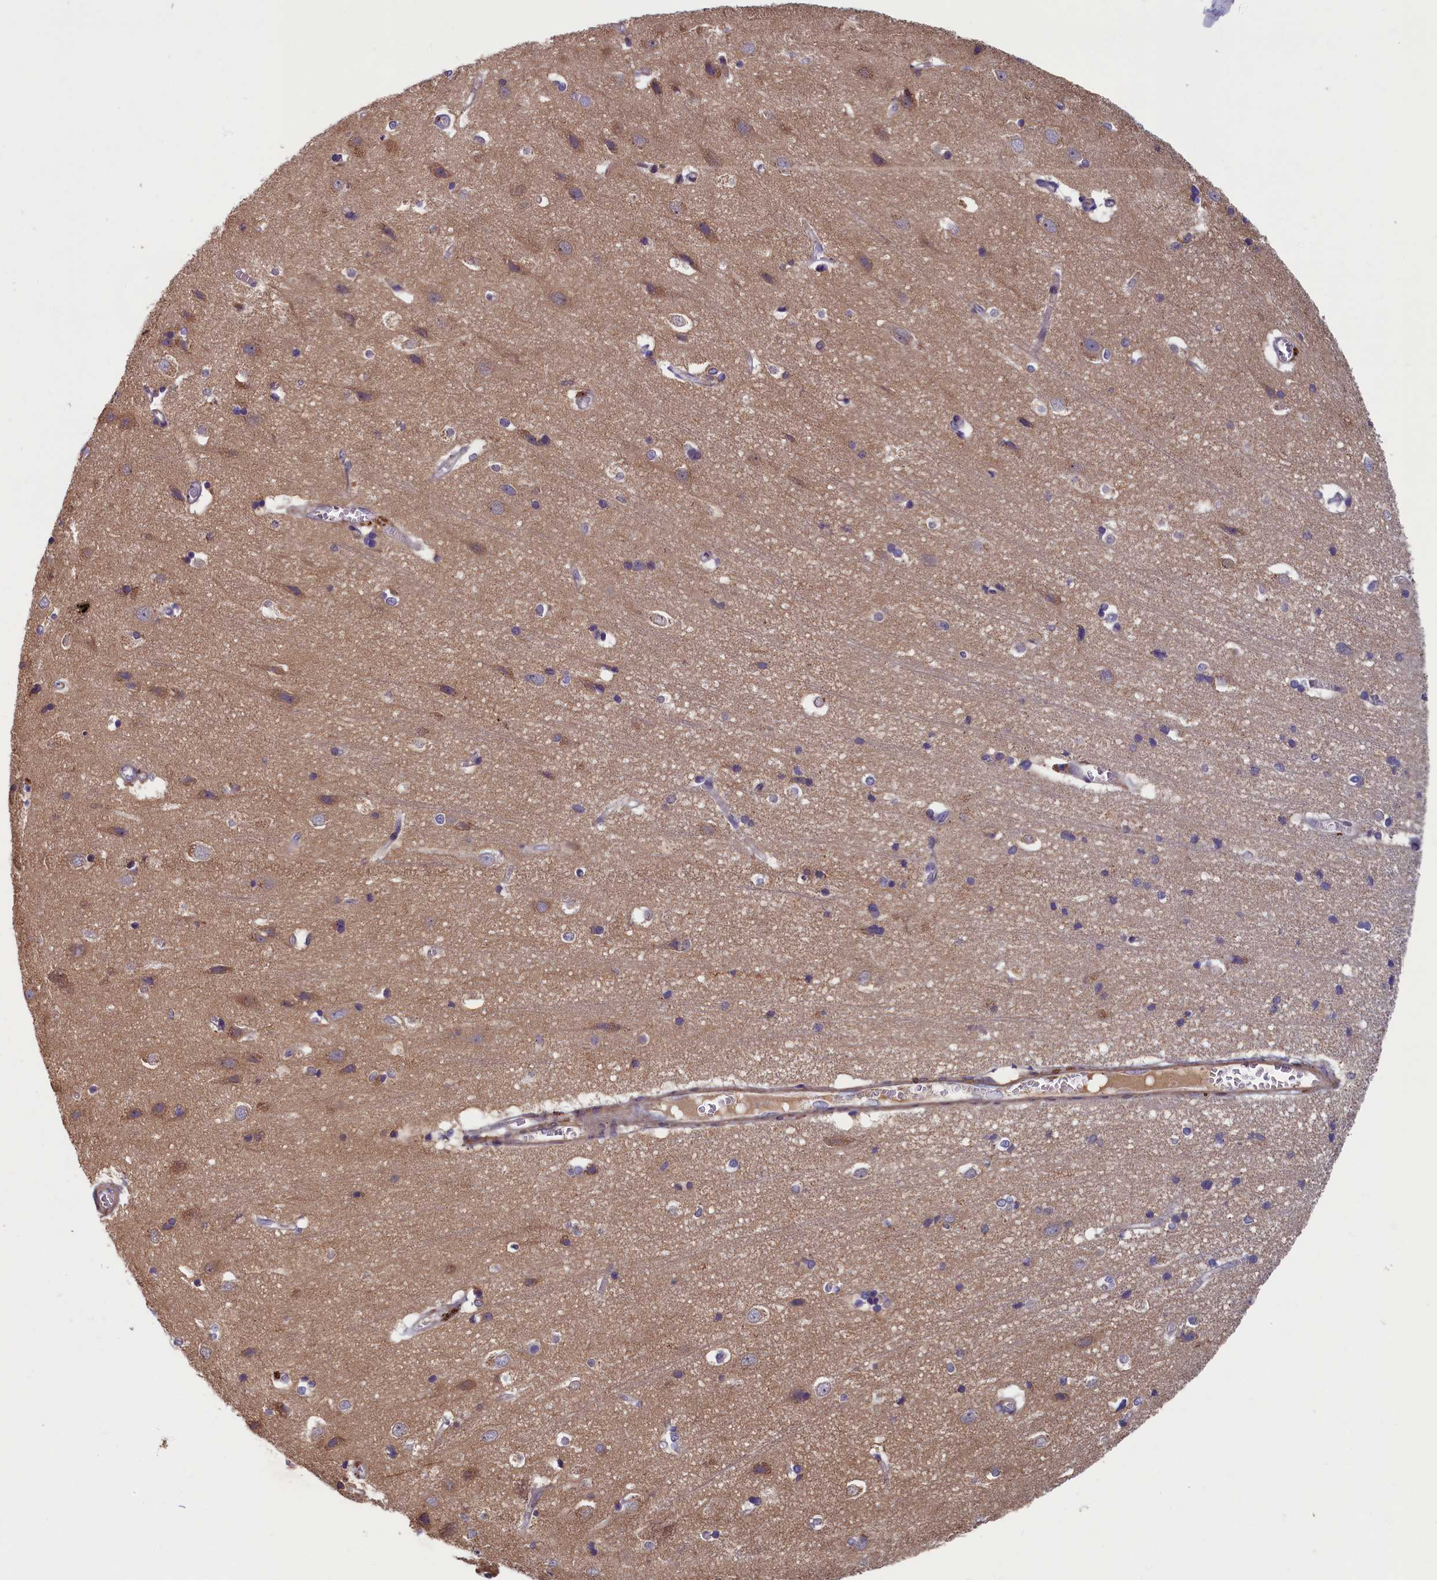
{"staining": {"intensity": "negative", "quantity": "none", "location": "none"}, "tissue": "cerebral cortex", "cell_type": "Endothelial cells", "image_type": "normal", "snomed": [{"axis": "morphology", "description": "Normal tissue, NOS"}, {"axis": "topography", "description": "Cerebral cortex"}], "caption": "High power microscopy image of an IHC histopathology image of normal cerebral cortex, revealing no significant staining in endothelial cells.", "gene": "TNK2", "patient": {"sex": "male", "age": 54}}